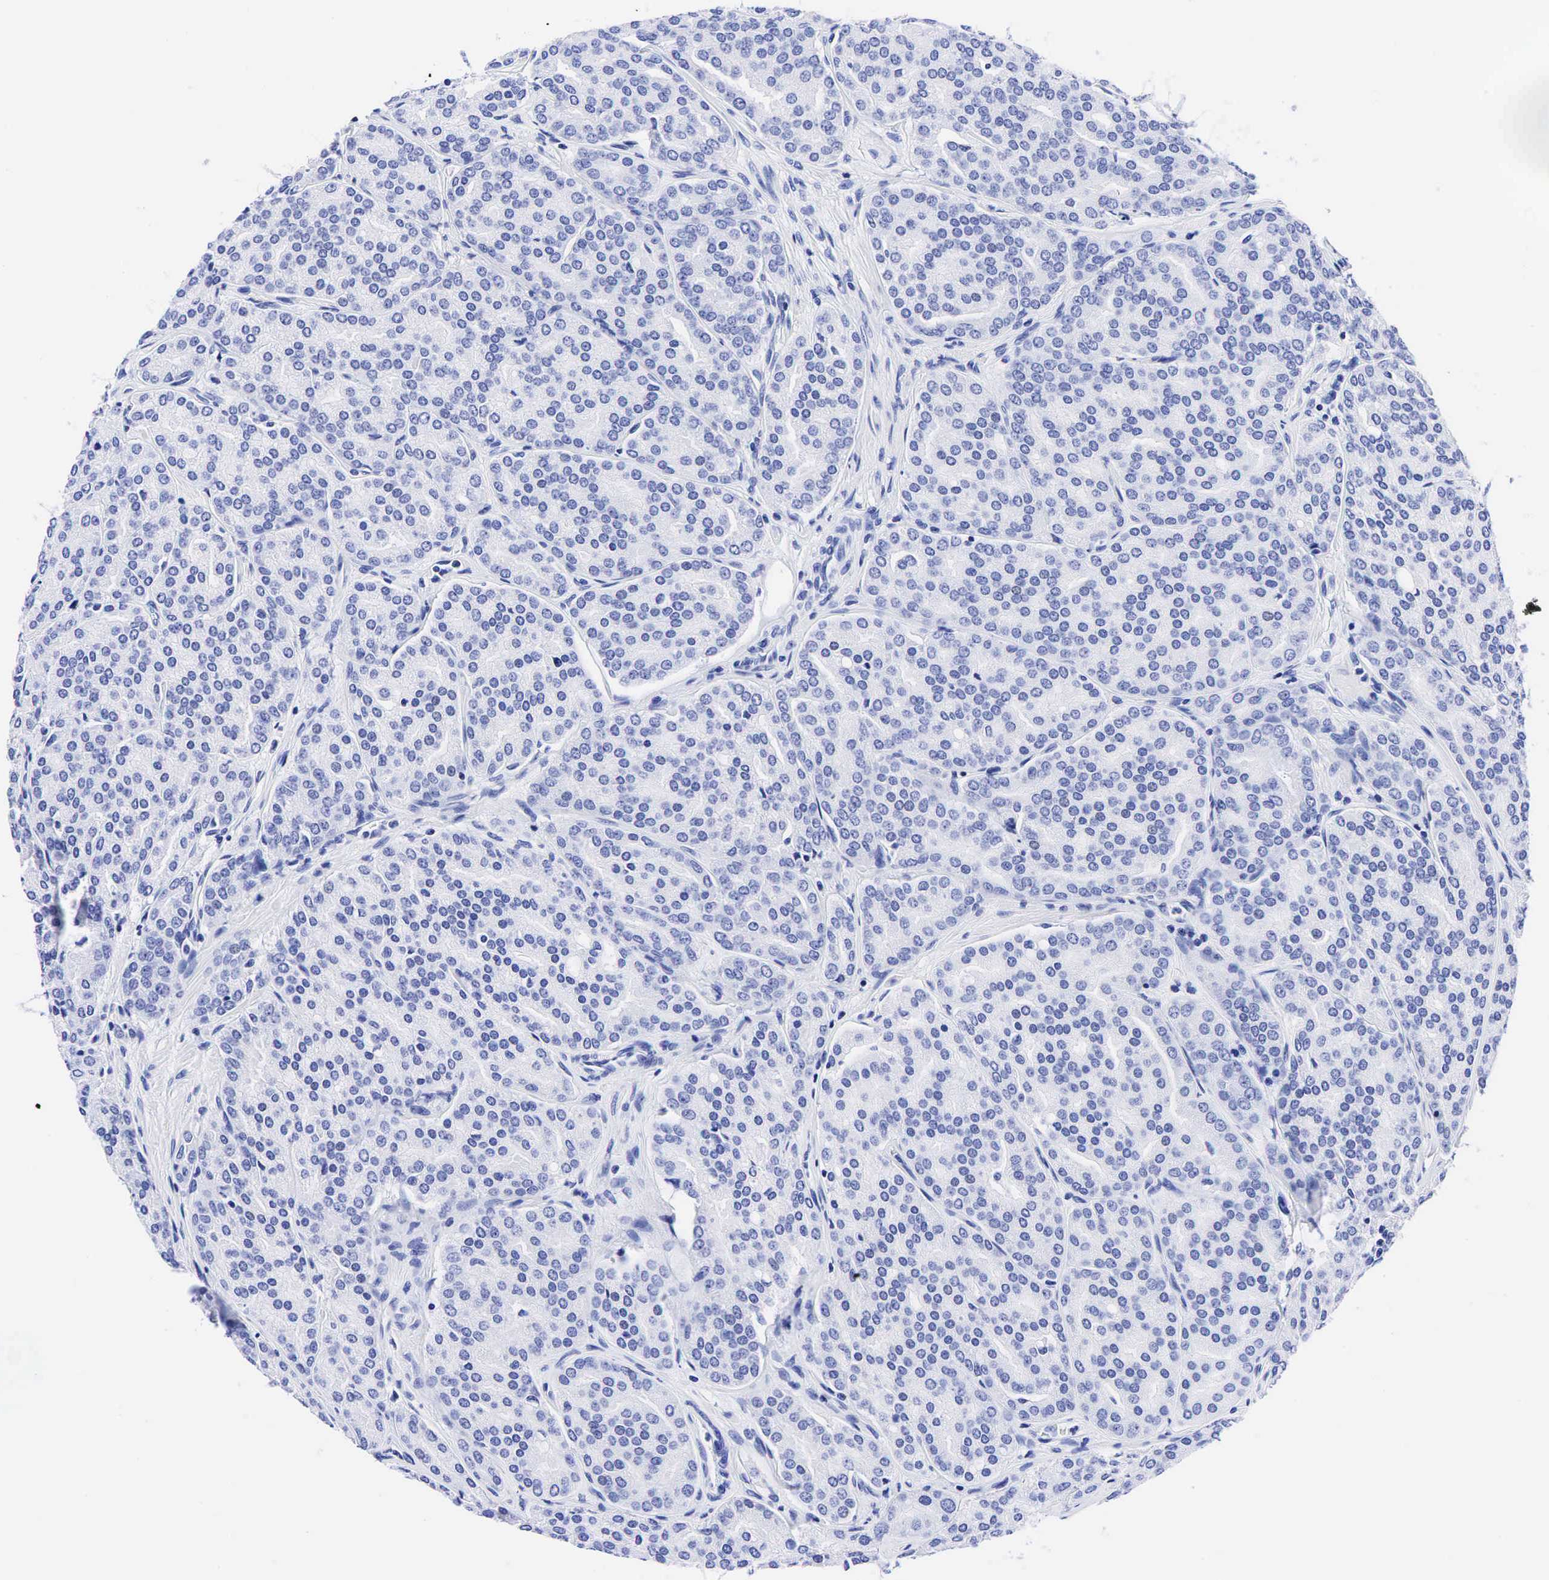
{"staining": {"intensity": "negative", "quantity": "none", "location": "none"}, "tissue": "prostate cancer", "cell_type": "Tumor cells", "image_type": "cancer", "snomed": [{"axis": "morphology", "description": "Adenocarcinoma, High grade"}, {"axis": "topography", "description": "Prostate"}], "caption": "The micrograph demonstrates no significant expression in tumor cells of prostate adenocarcinoma (high-grade).", "gene": "CEACAM5", "patient": {"sex": "male", "age": 64}}